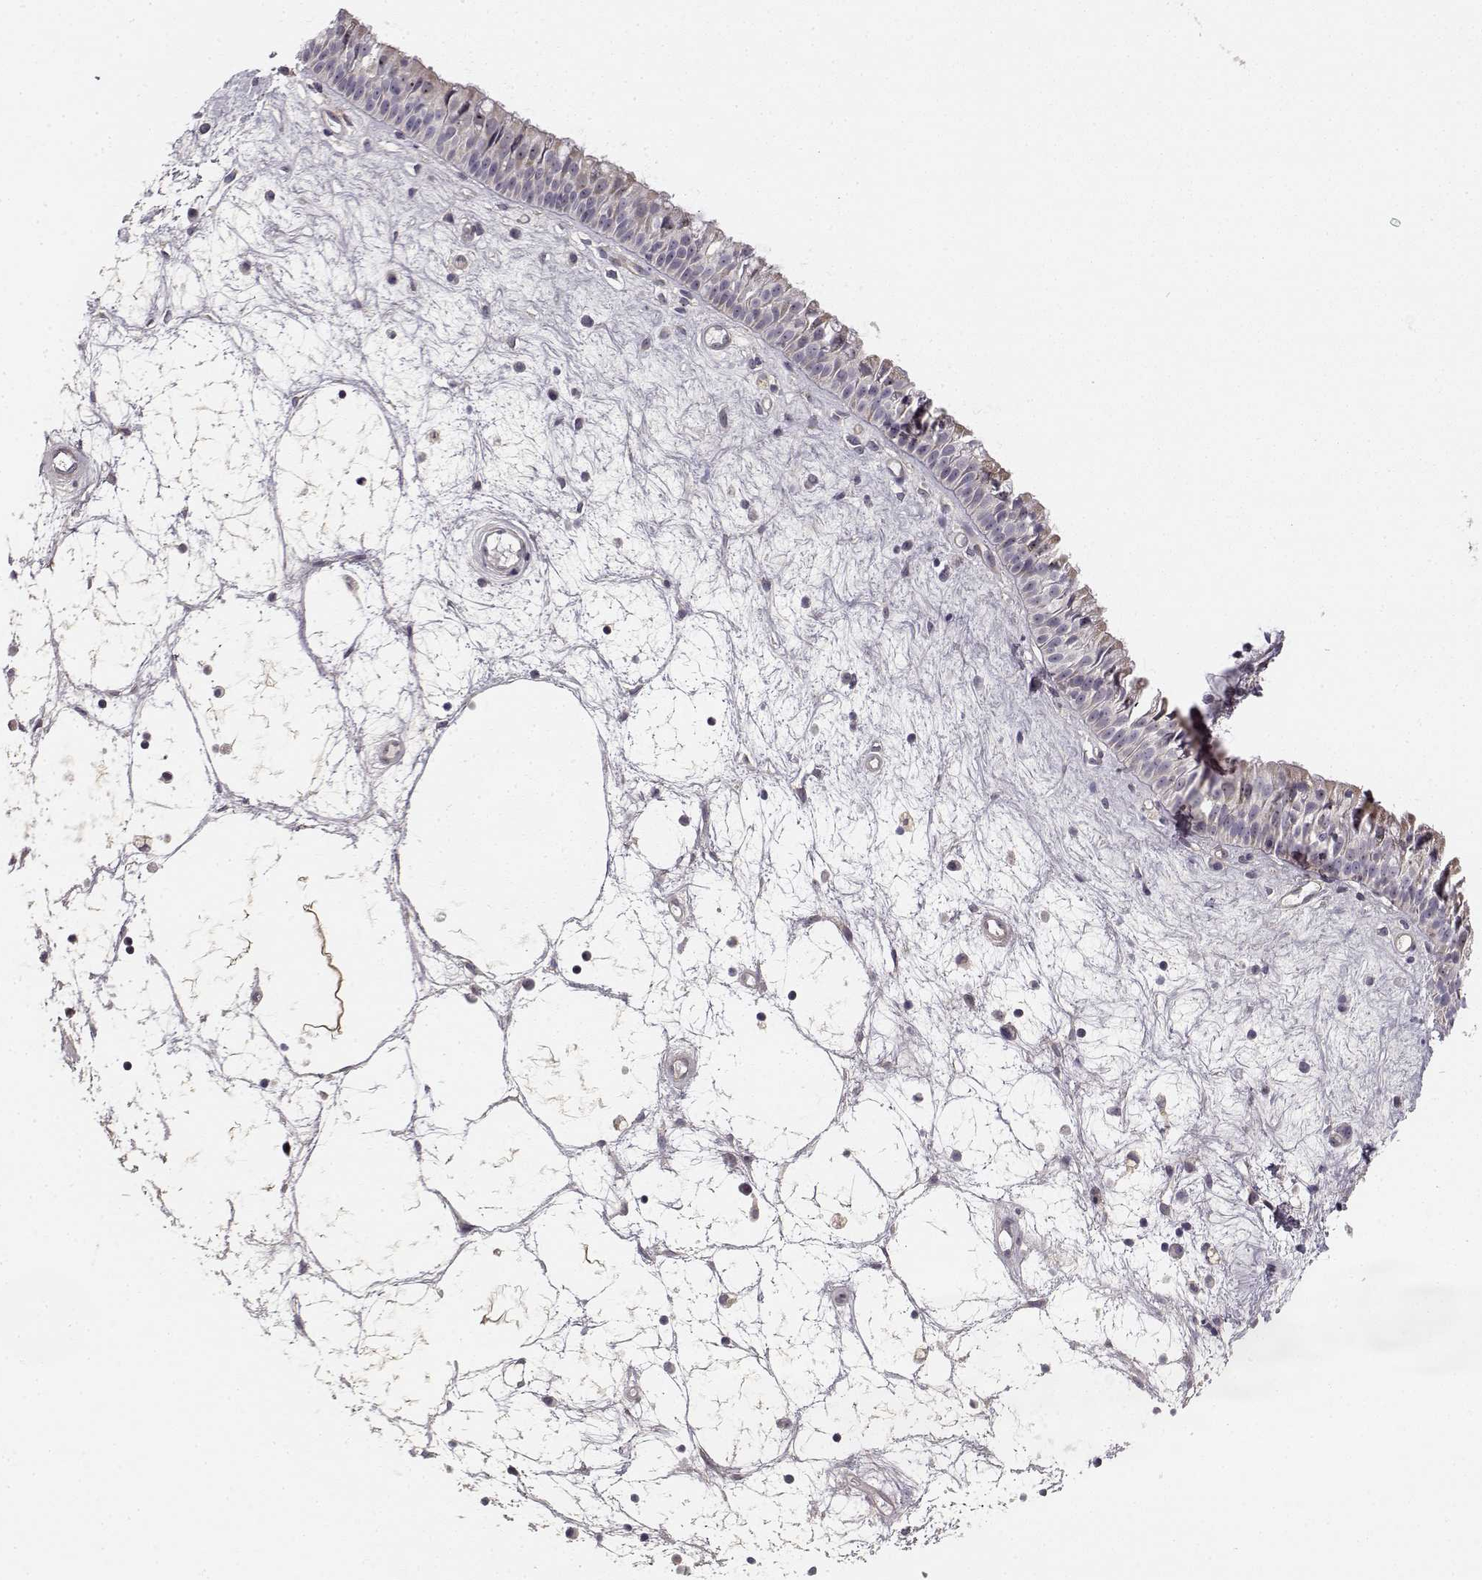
{"staining": {"intensity": "negative", "quantity": "none", "location": "none"}, "tissue": "nasopharynx", "cell_type": "Respiratory epithelial cells", "image_type": "normal", "snomed": [{"axis": "morphology", "description": "Normal tissue, NOS"}, {"axis": "topography", "description": "Nasopharynx"}], "caption": "DAB (3,3'-diaminobenzidine) immunohistochemical staining of unremarkable human nasopharynx reveals no significant staining in respiratory epithelial cells.", "gene": "MED12L", "patient": {"sex": "male", "age": 69}}